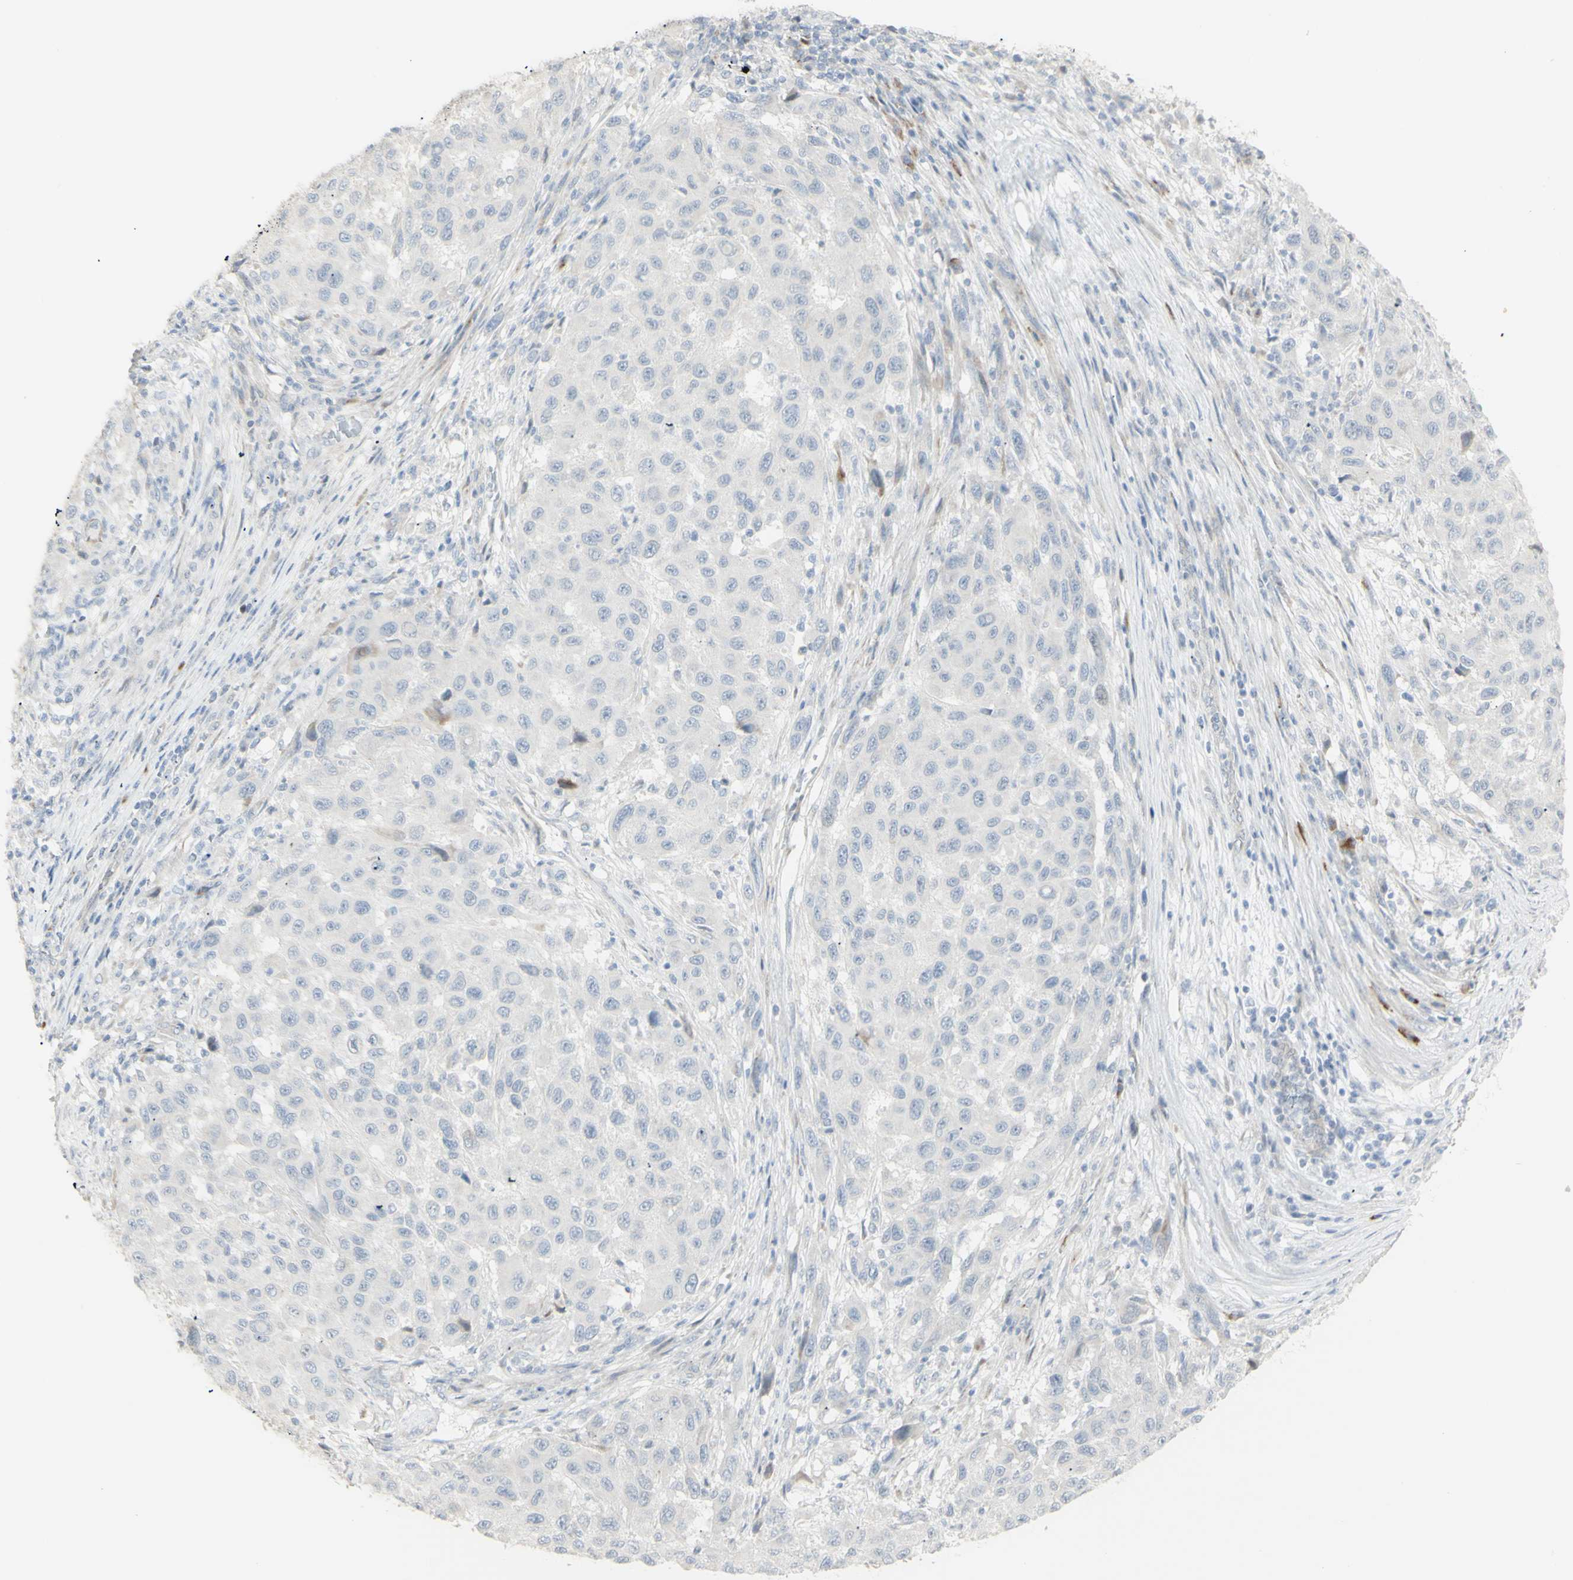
{"staining": {"intensity": "negative", "quantity": "none", "location": "none"}, "tissue": "melanoma", "cell_type": "Tumor cells", "image_type": "cancer", "snomed": [{"axis": "morphology", "description": "Malignant melanoma, Metastatic site"}, {"axis": "topography", "description": "Lymph node"}], "caption": "Tumor cells are negative for protein expression in human melanoma. (DAB (3,3'-diaminobenzidine) immunohistochemistry visualized using brightfield microscopy, high magnification).", "gene": "NDST4", "patient": {"sex": "male", "age": 61}}